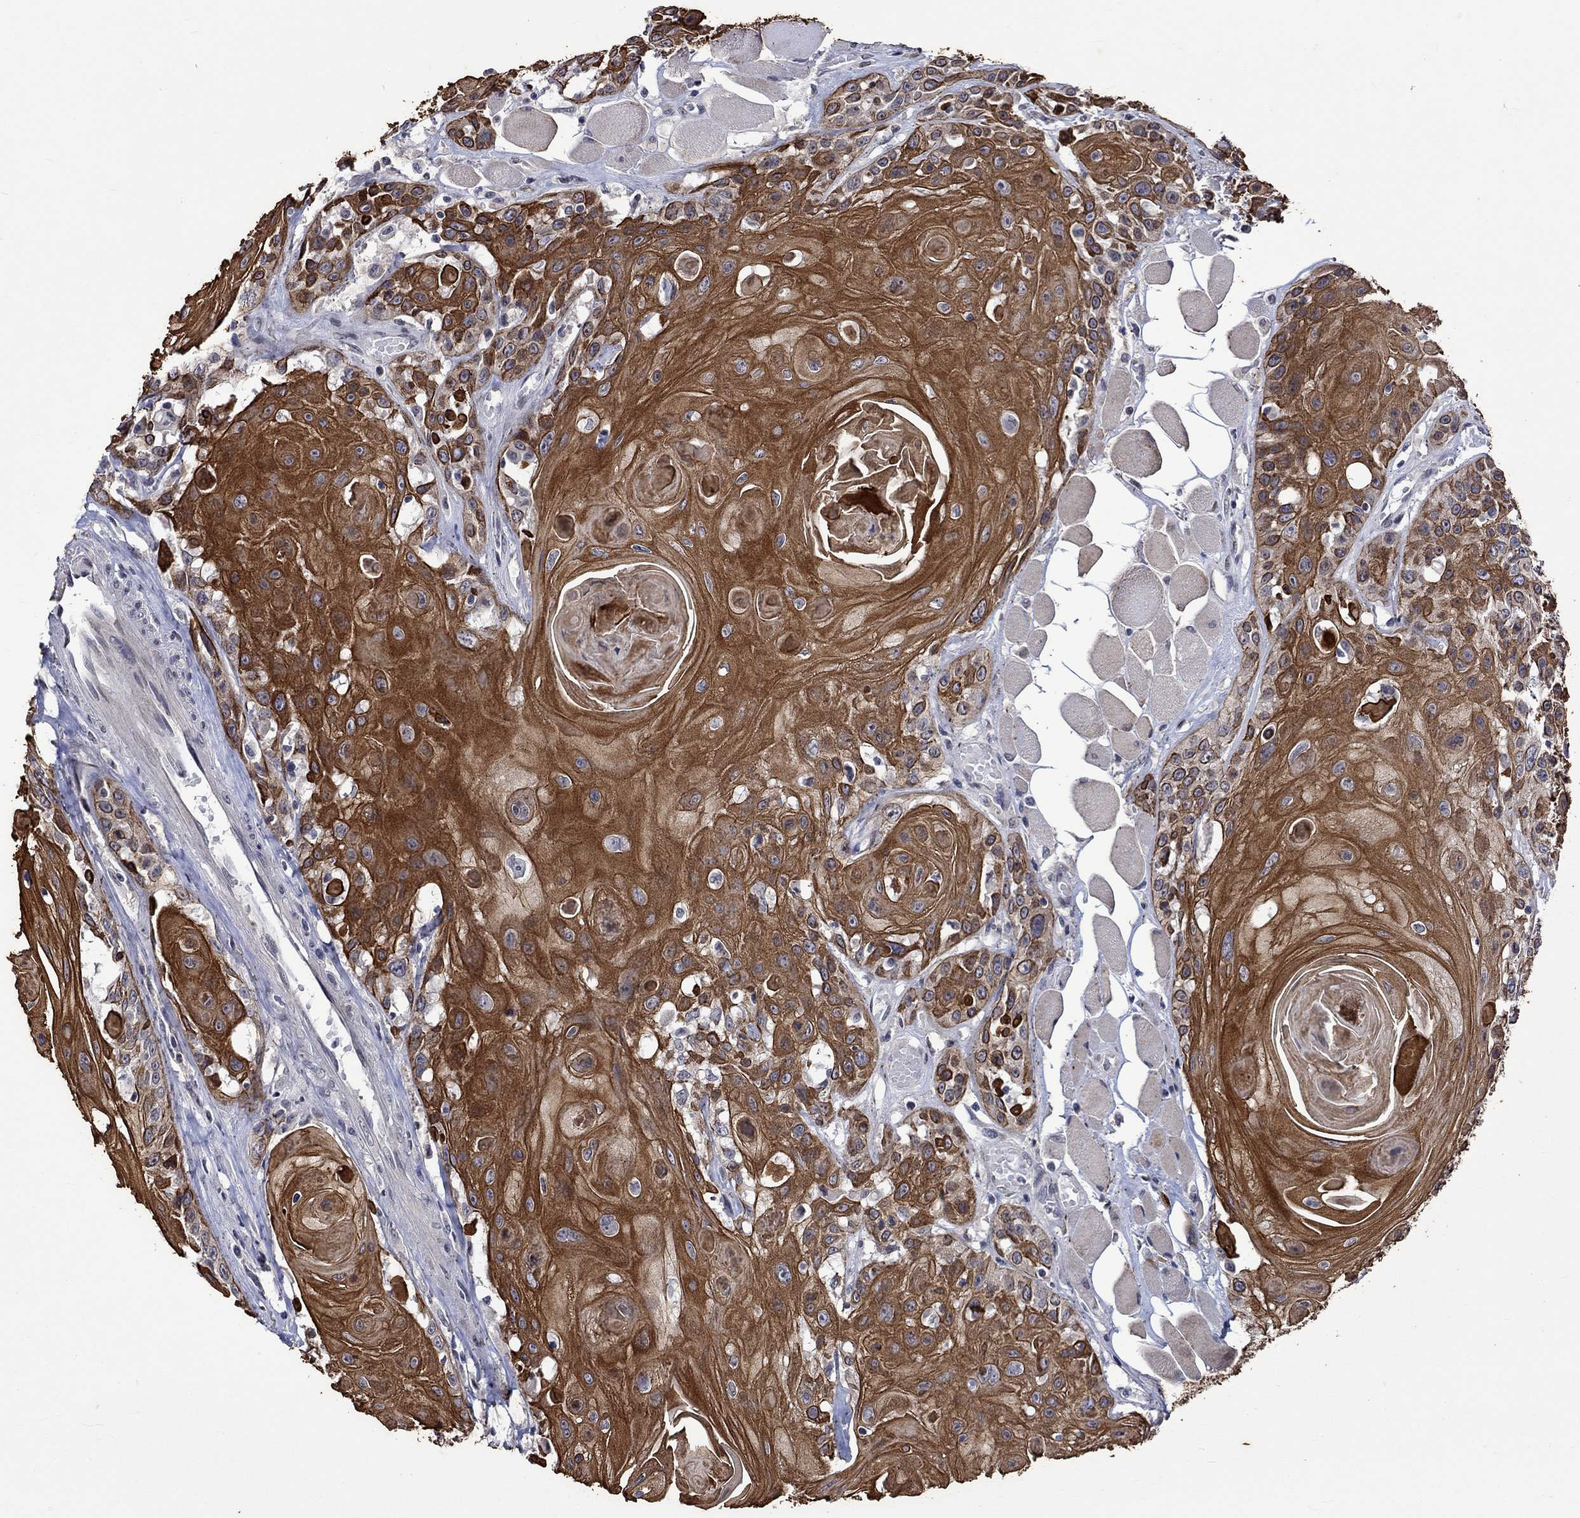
{"staining": {"intensity": "strong", "quantity": ">75%", "location": "cytoplasmic/membranous"}, "tissue": "head and neck cancer", "cell_type": "Tumor cells", "image_type": "cancer", "snomed": [{"axis": "morphology", "description": "Squamous cell carcinoma, NOS"}, {"axis": "topography", "description": "Head-Neck"}], "caption": "A photomicrograph of human squamous cell carcinoma (head and neck) stained for a protein shows strong cytoplasmic/membranous brown staining in tumor cells. (brown staining indicates protein expression, while blue staining denotes nuclei).", "gene": "DDX3Y", "patient": {"sex": "female", "age": 59}}